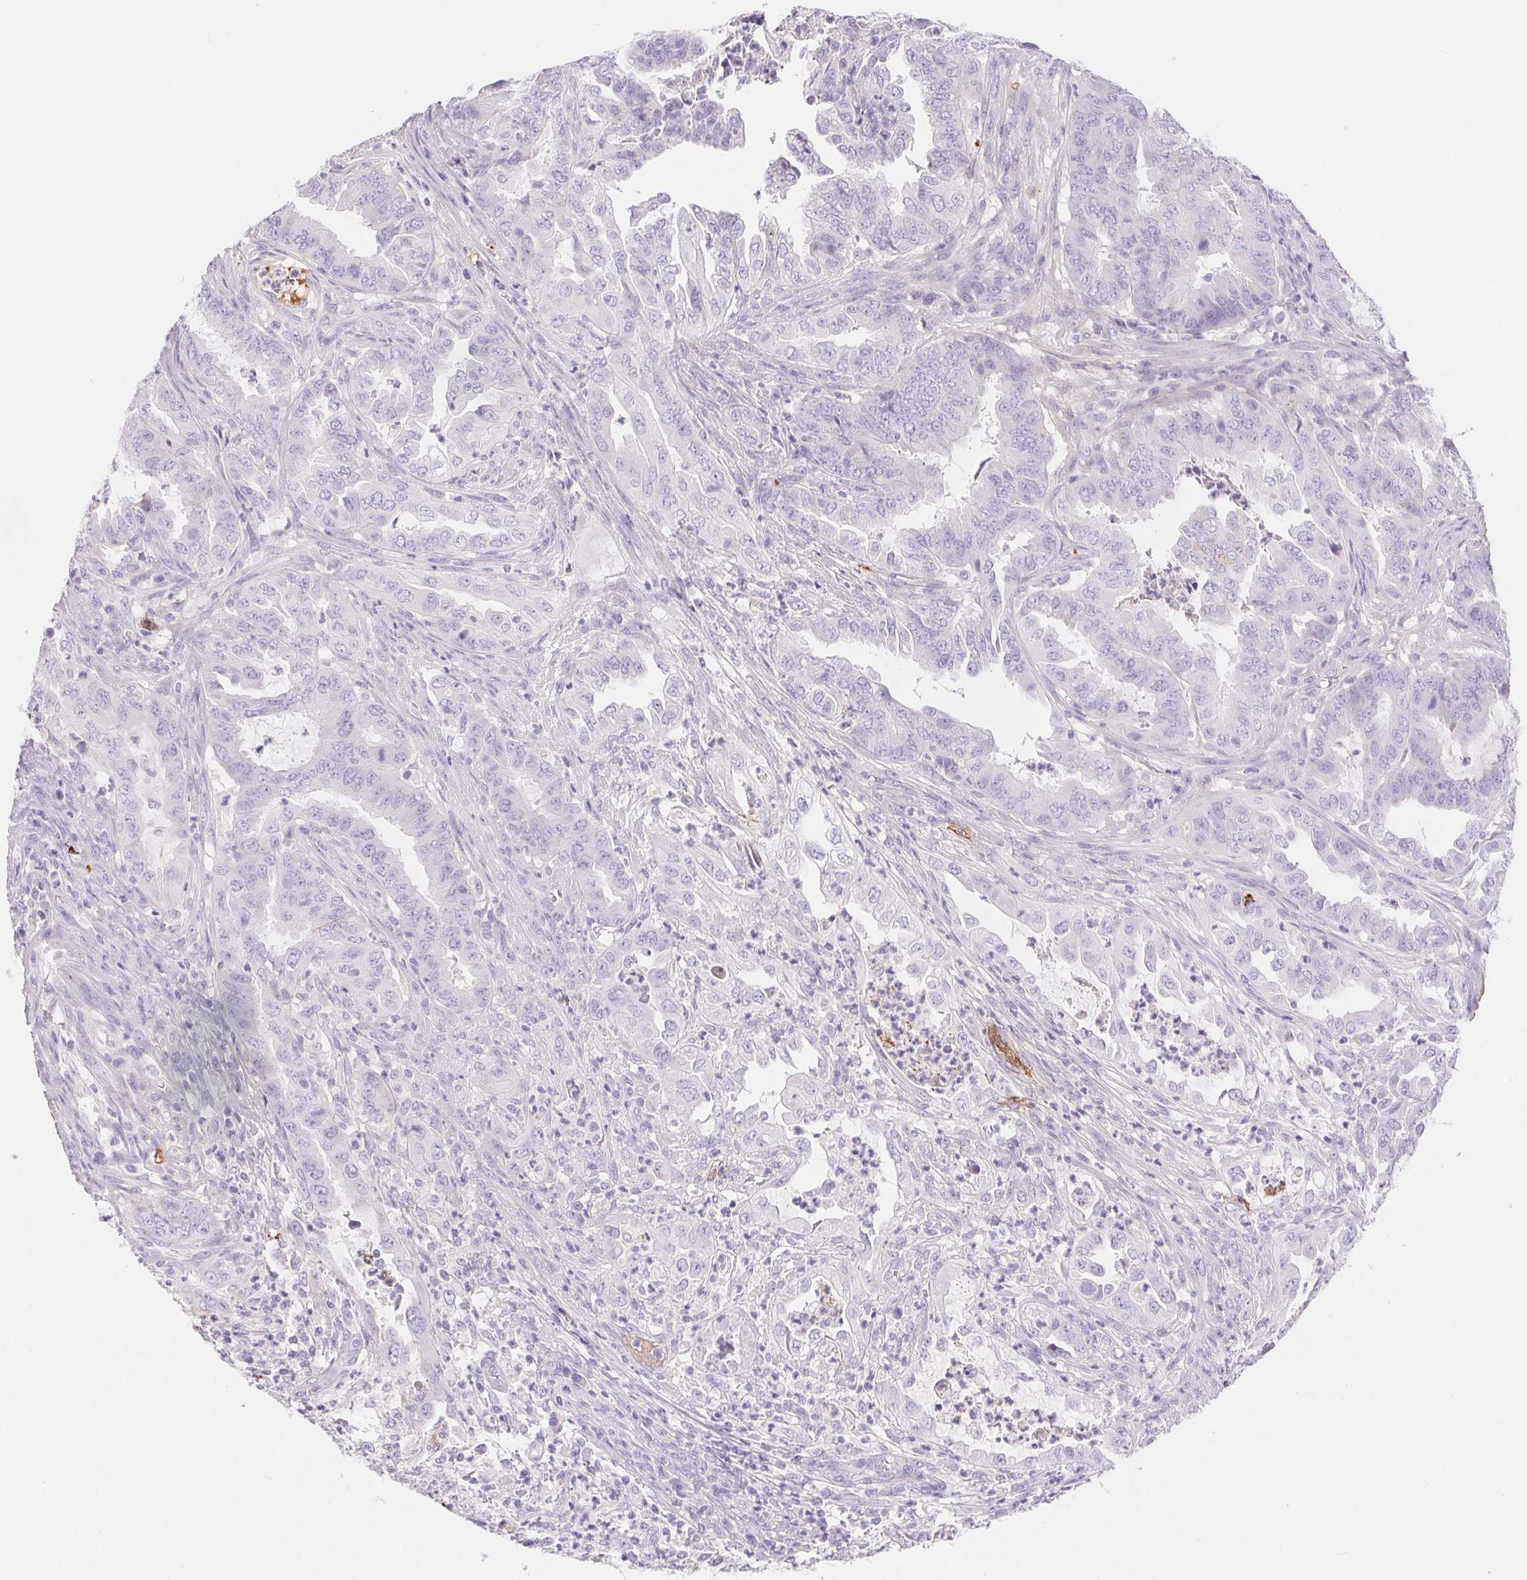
{"staining": {"intensity": "negative", "quantity": "none", "location": "none"}, "tissue": "endometrial cancer", "cell_type": "Tumor cells", "image_type": "cancer", "snomed": [{"axis": "morphology", "description": "Adenocarcinoma, NOS"}, {"axis": "topography", "description": "Endometrium"}], "caption": "Endometrial cancer (adenocarcinoma) stained for a protein using IHC displays no positivity tumor cells.", "gene": "FGA", "patient": {"sex": "female", "age": 51}}